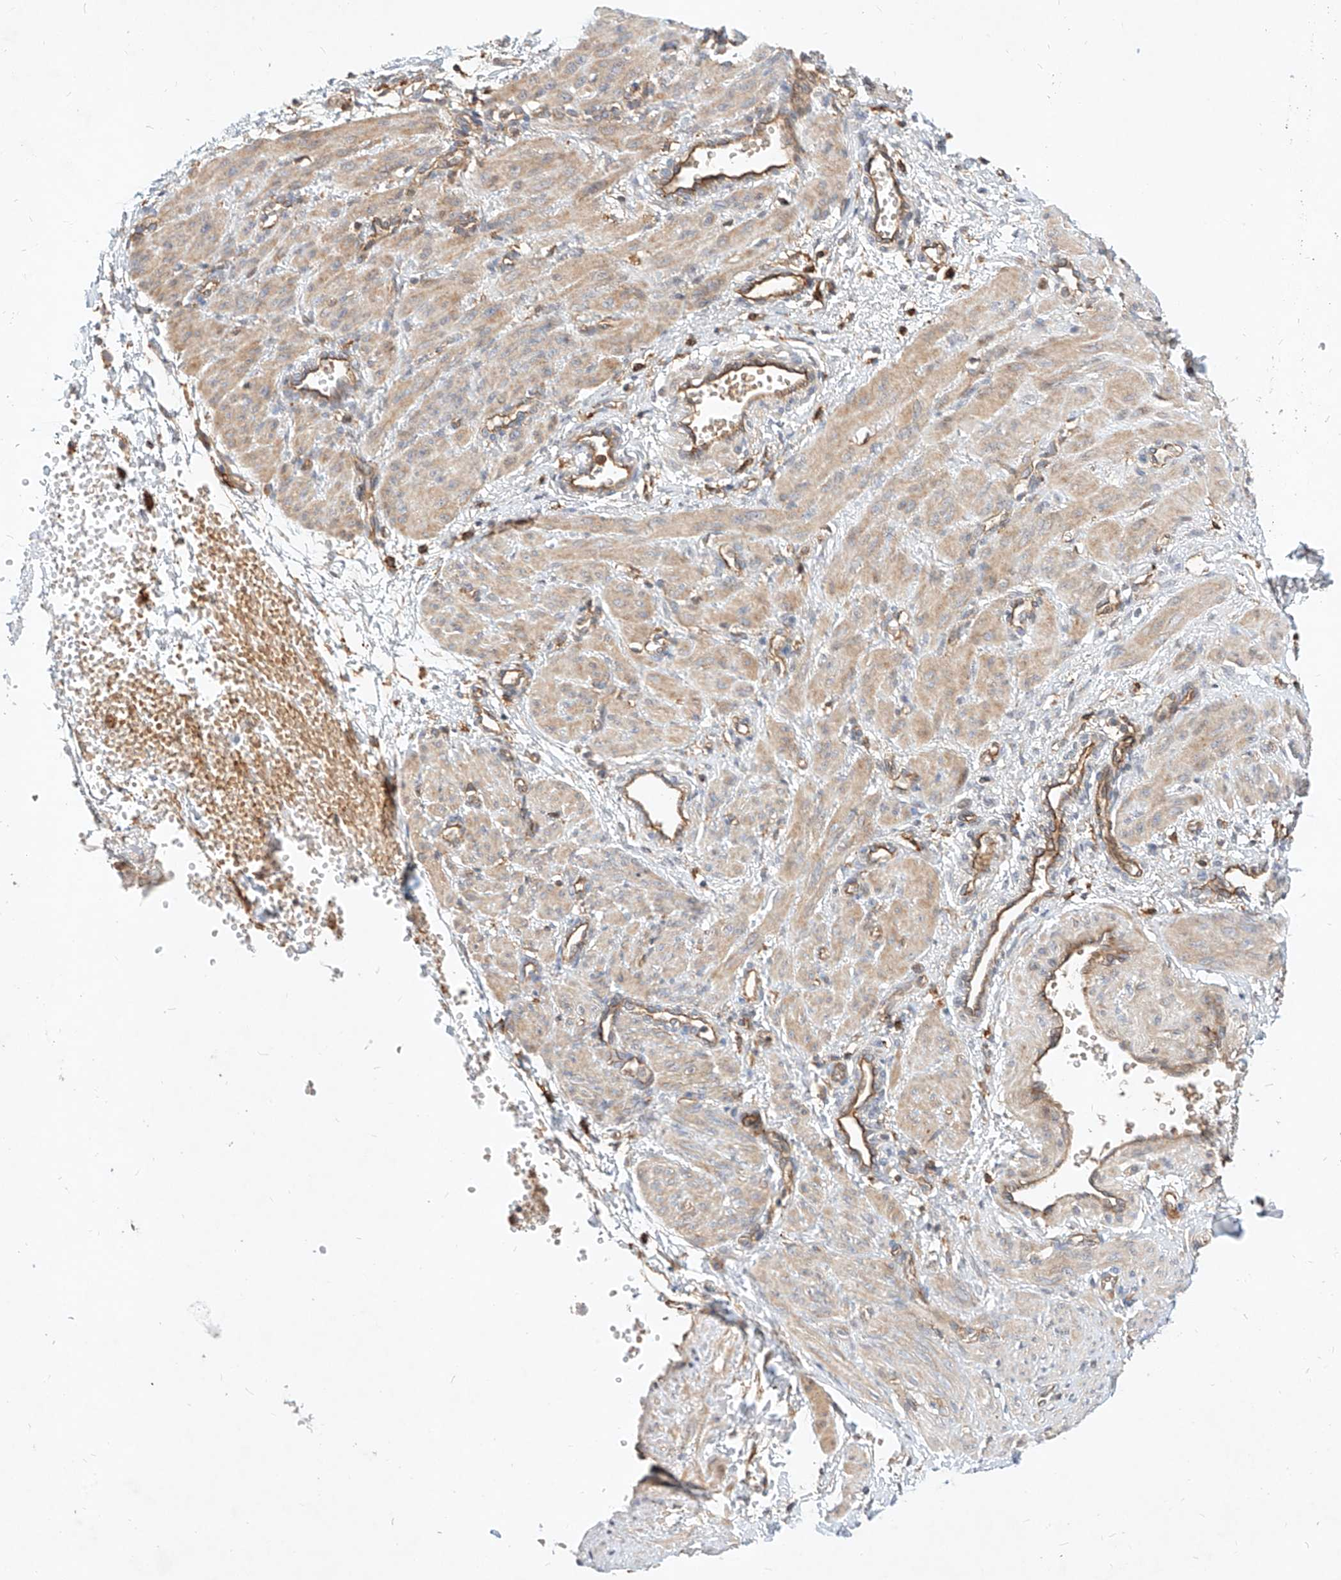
{"staining": {"intensity": "weak", "quantity": ">75%", "location": "cytoplasmic/membranous"}, "tissue": "smooth muscle", "cell_type": "Smooth muscle cells", "image_type": "normal", "snomed": [{"axis": "morphology", "description": "Normal tissue, NOS"}, {"axis": "topography", "description": "Endometrium"}], "caption": "This photomicrograph displays IHC staining of unremarkable human smooth muscle, with low weak cytoplasmic/membranous staining in about >75% of smooth muscle cells.", "gene": "NFAM1", "patient": {"sex": "female", "age": 33}}